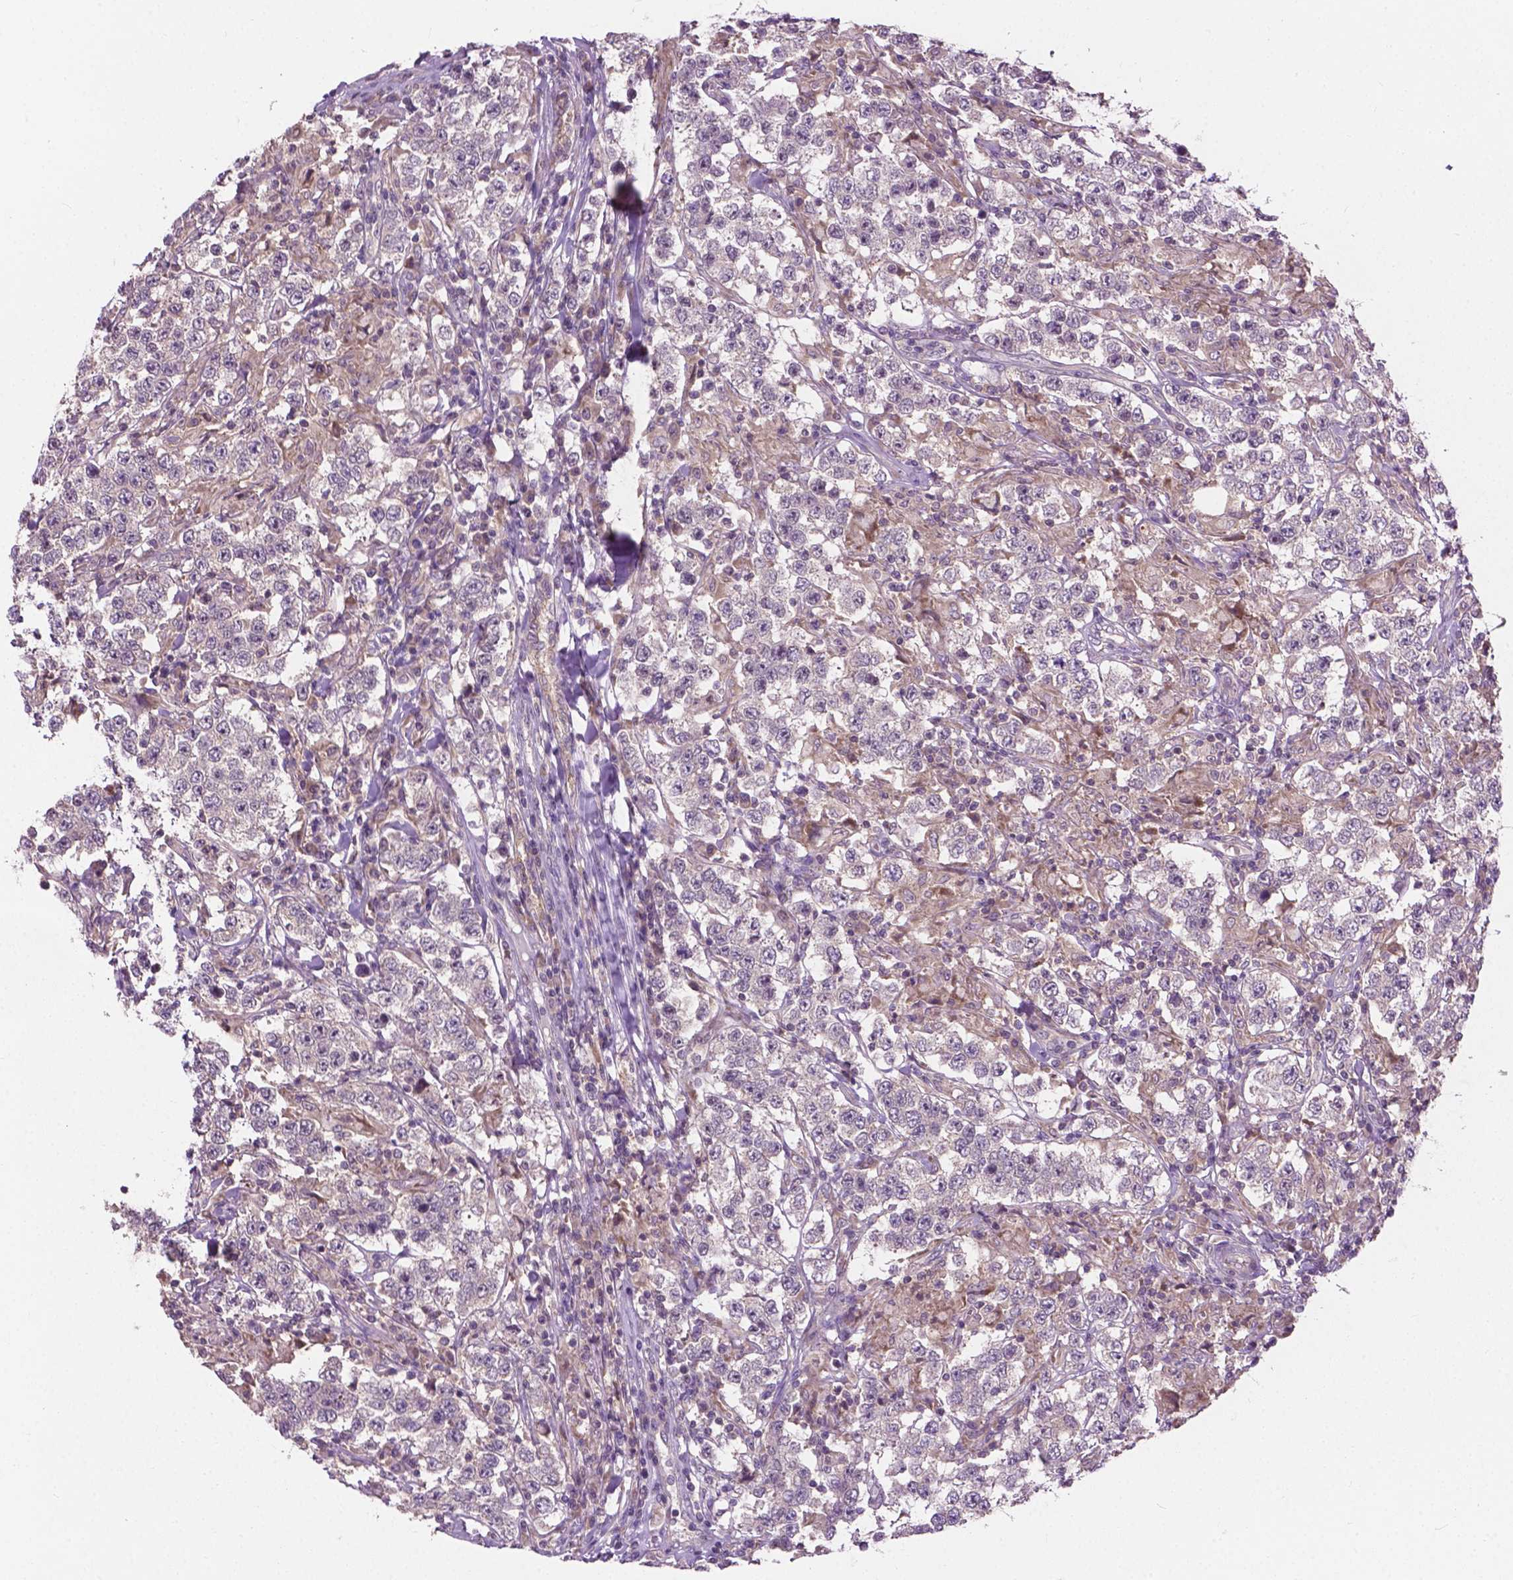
{"staining": {"intensity": "negative", "quantity": "none", "location": "none"}, "tissue": "testis cancer", "cell_type": "Tumor cells", "image_type": "cancer", "snomed": [{"axis": "morphology", "description": "Seminoma, NOS"}, {"axis": "morphology", "description": "Carcinoma, Embryonal, NOS"}, {"axis": "topography", "description": "Testis"}], "caption": "DAB immunohistochemical staining of embryonal carcinoma (testis) reveals no significant positivity in tumor cells.", "gene": "MZT1", "patient": {"sex": "male", "age": 41}}